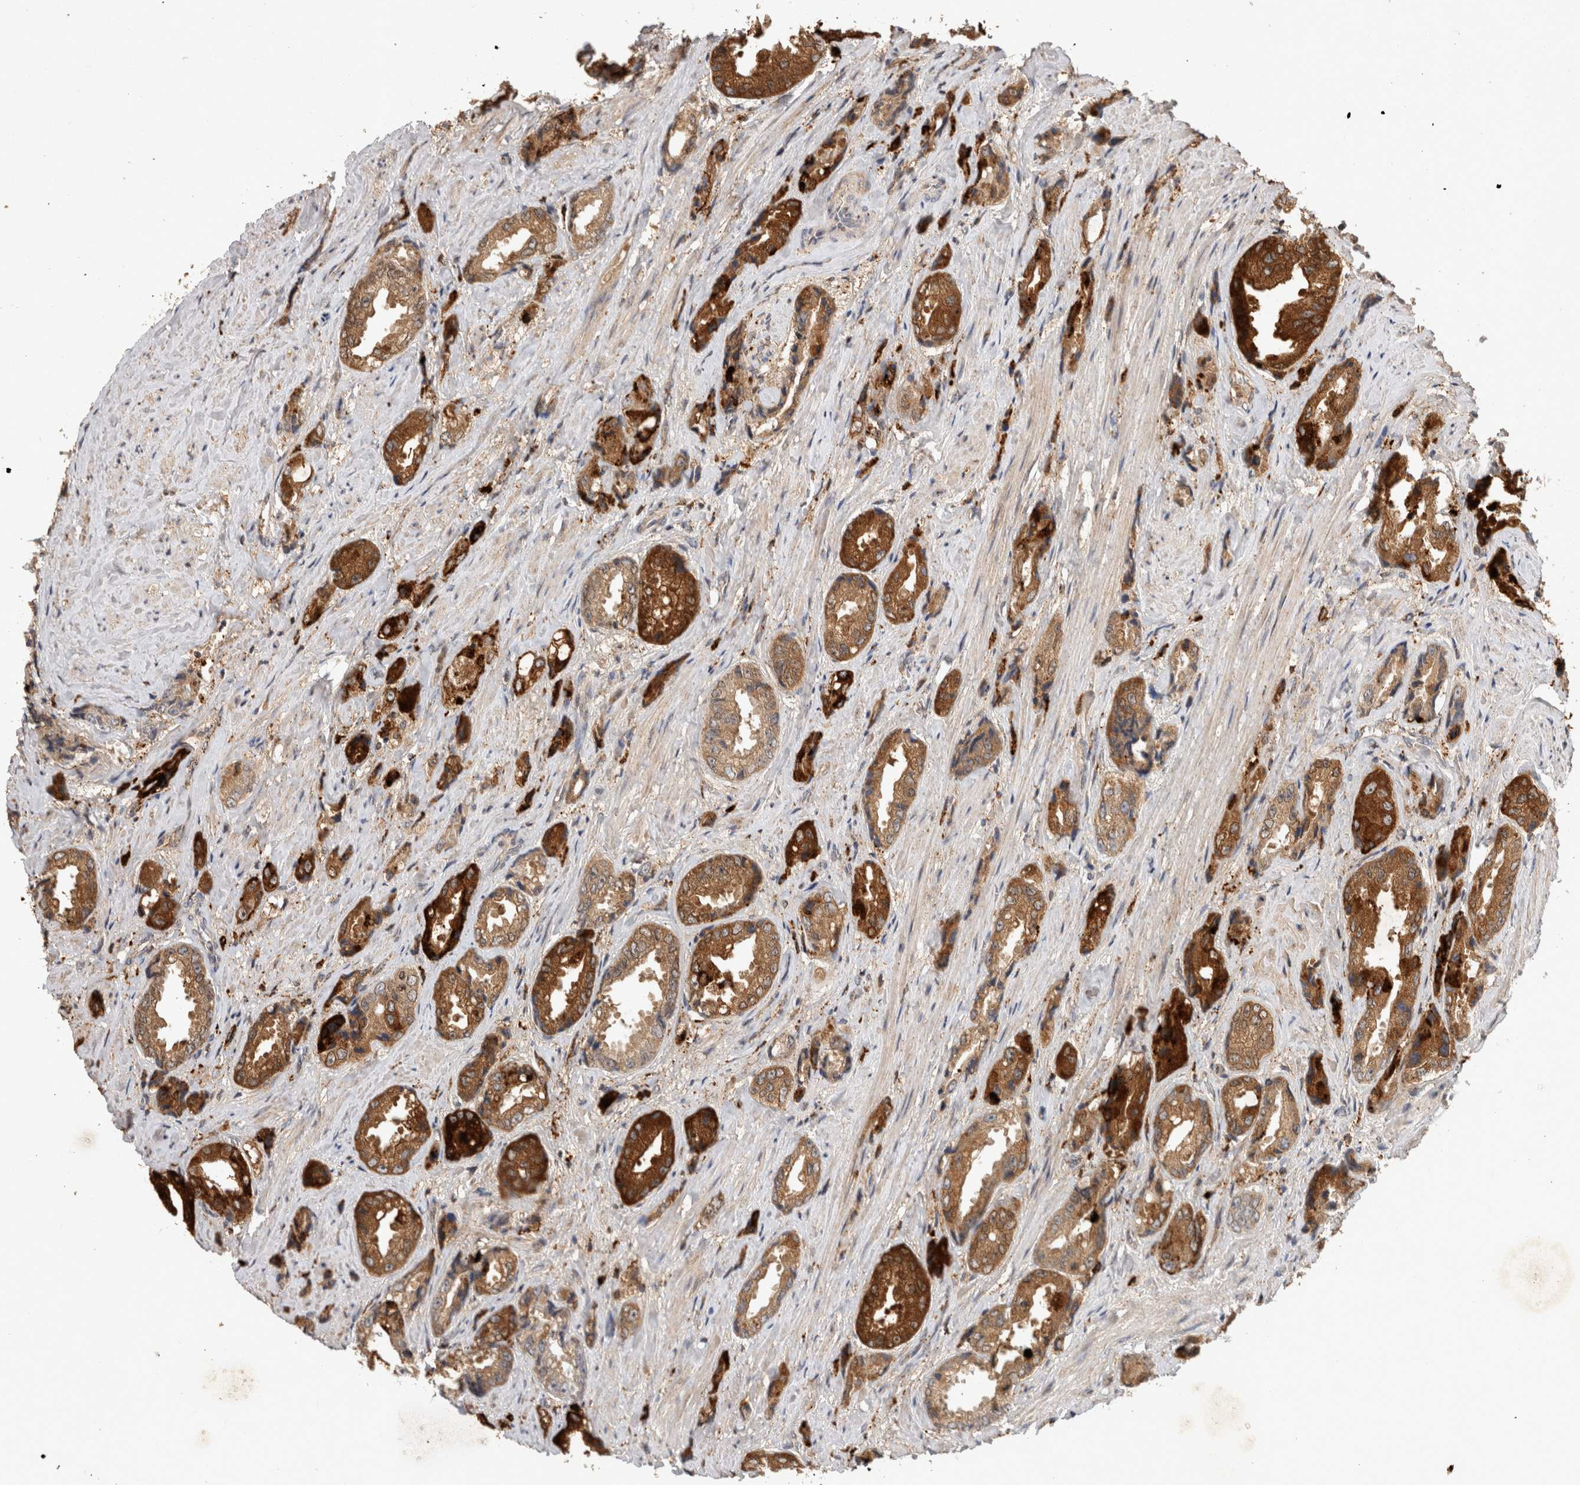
{"staining": {"intensity": "strong", "quantity": ">75%", "location": "cytoplasmic/membranous,nuclear"}, "tissue": "prostate cancer", "cell_type": "Tumor cells", "image_type": "cancer", "snomed": [{"axis": "morphology", "description": "Adenocarcinoma, High grade"}, {"axis": "topography", "description": "Prostate"}], "caption": "Adenocarcinoma (high-grade) (prostate) tissue displays strong cytoplasmic/membranous and nuclear positivity in about >75% of tumor cells, visualized by immunohistochemistry. (Stains: DAB (3,3'-diaminobenzidine) in brown, nuclei in blue, Microscopy: brightfield microscopy at high magnification).", "gene": "ARSA", "patient": {"sex": "male", "age": 61}}